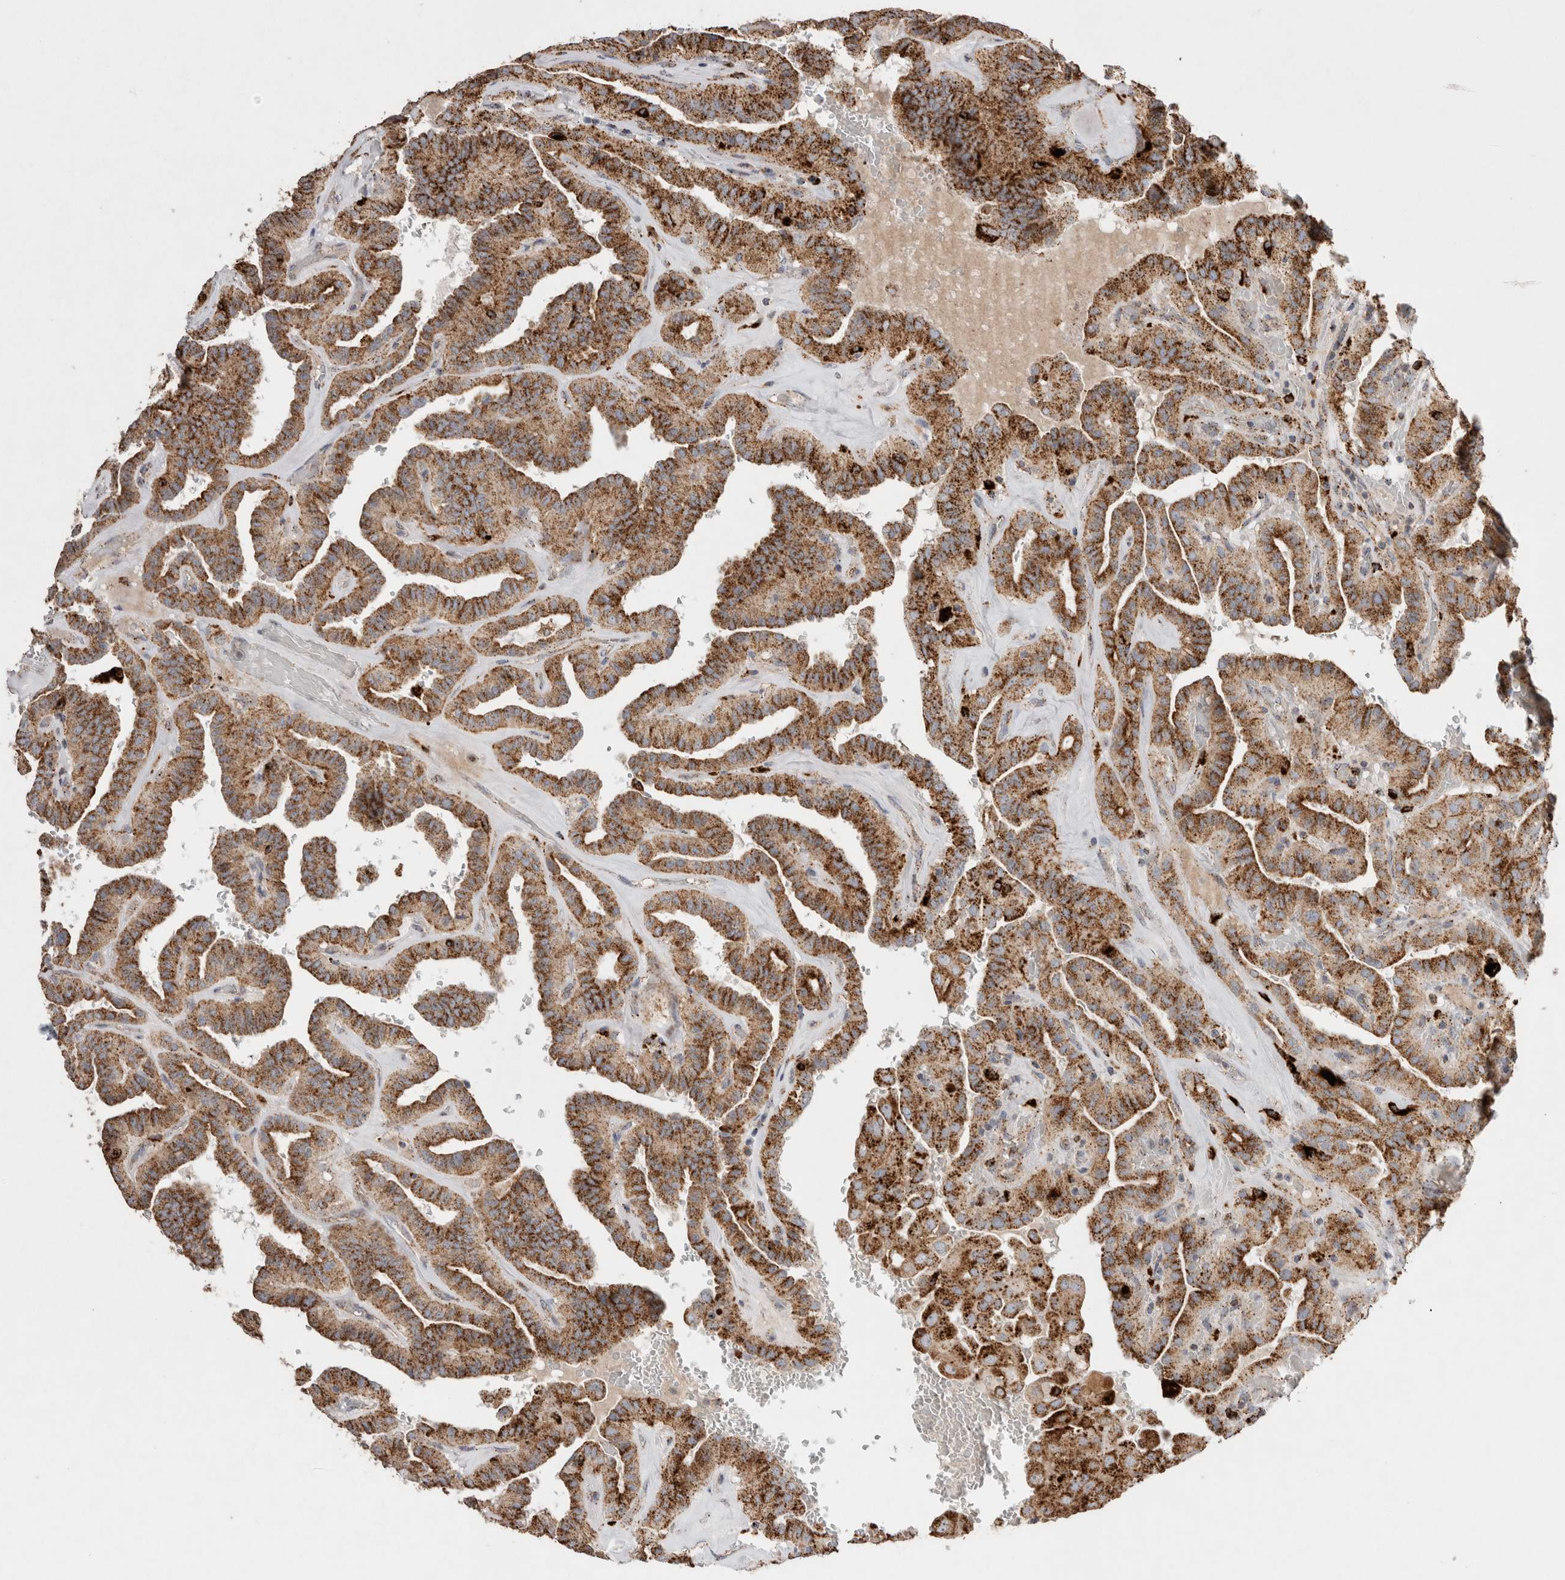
{"staining": {"intensity": "strong", "quantity": ">75%", "location": "cytoplasmic/membranous"}, "tissue": "thyroid cancer", "cell_type": "Tumor cells", "image_type": "cancer", "snomed": [{"axis": "morphology", "description": "Papillary adenocarcinoma, NOS"}, {"axis": "topography", "description": "Thyroid gland"}], "caption": "Brown immunohistochemical staining in human papillary adenocarcinoma (thyroid) demonstrates strong cytoplasmic/membranous staining in about >75% of tumor cells.", "gene": "CTSA", "patient": {"sex": "male", "age": 77}}